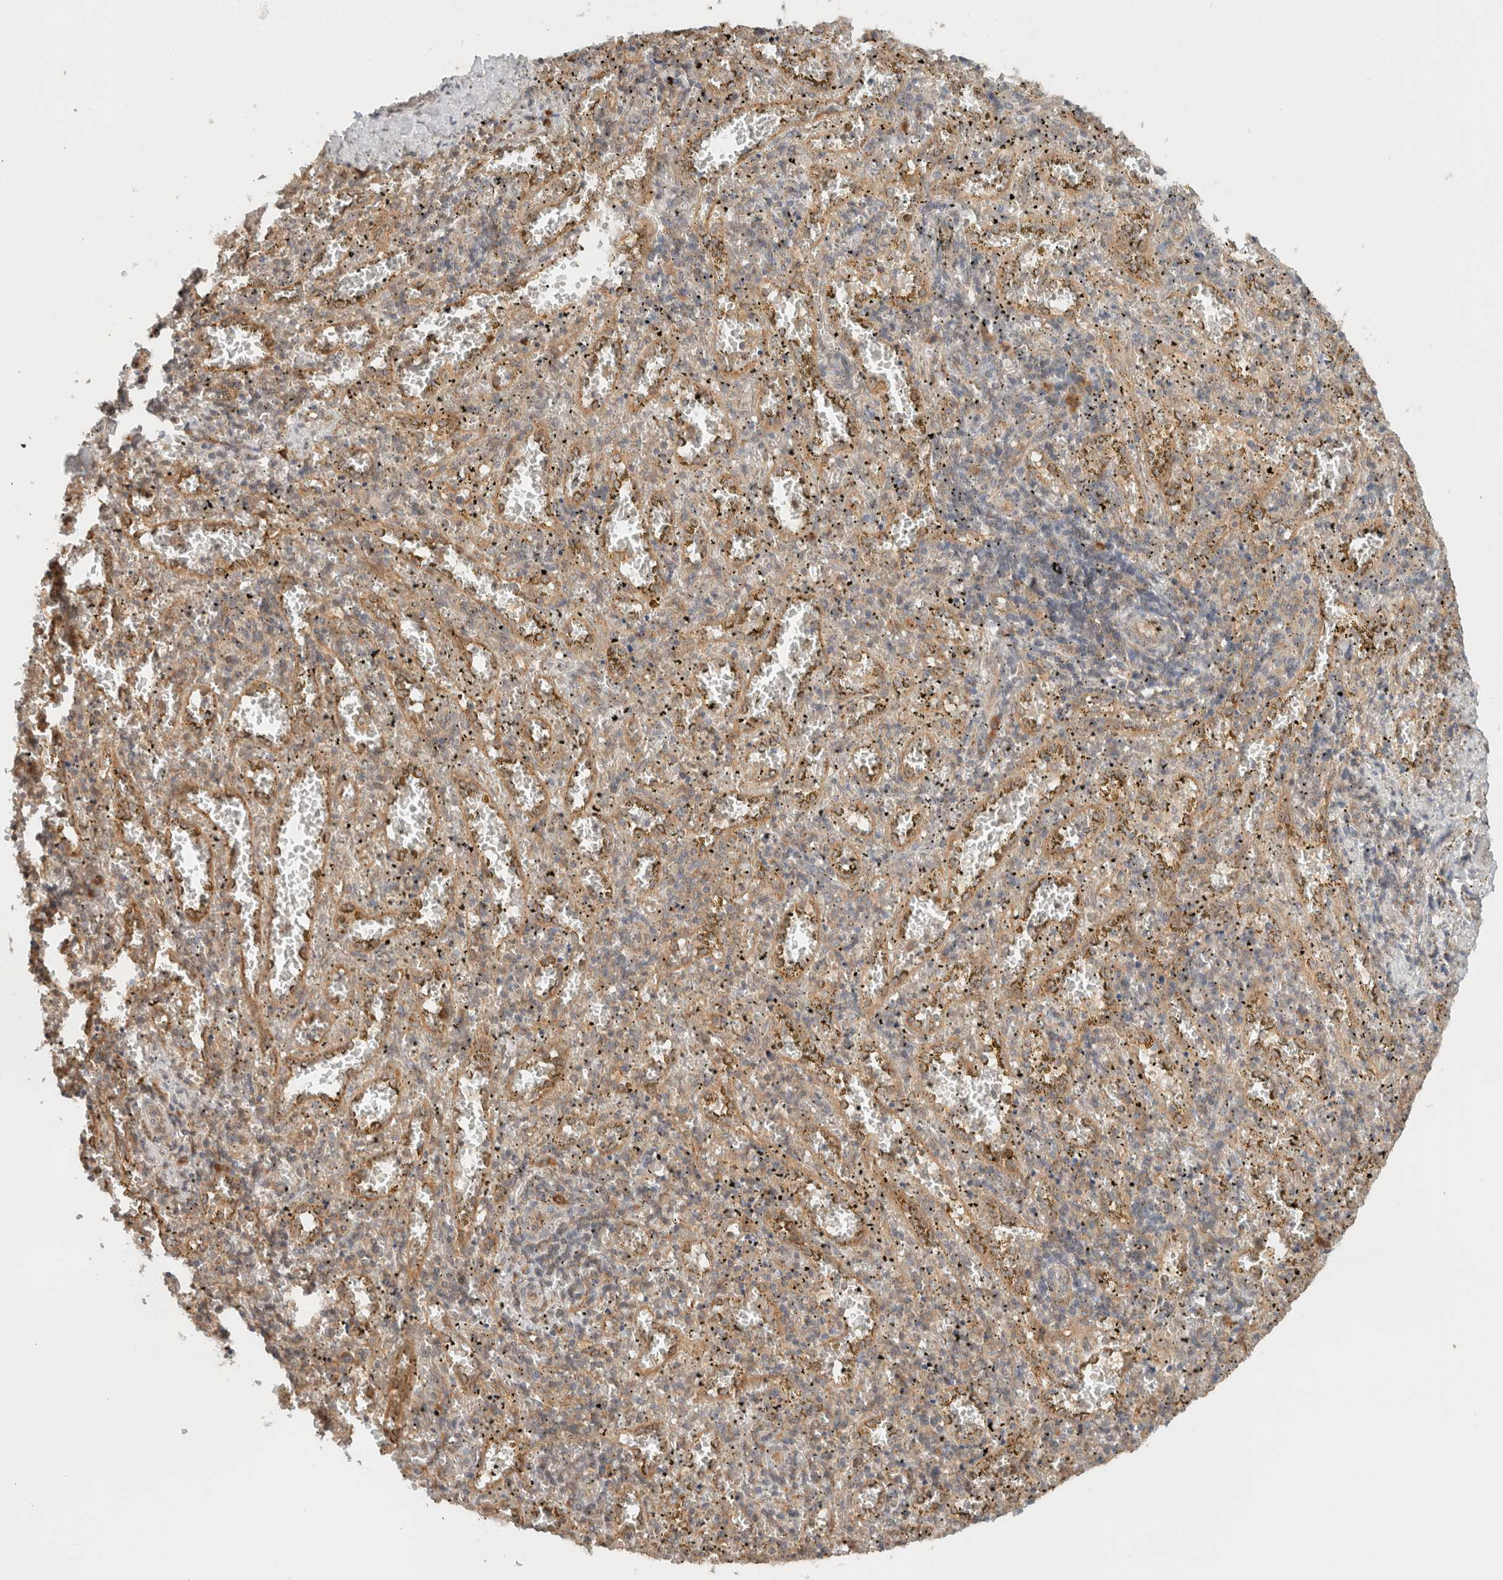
{"staining": {"intensity": "strong", "quantity": "<25%", "location": "cytoplasmic/membranous"}, "tissue": "spleen", "cell_type": "Cells in red pulp", "image_type": "normal", "snomed": [{"axis": "morphology", "description": "Normal tissue, NOS"}, {"axis": "topography", "description": "Spleen"}], "caption": "Immunohistochemistry of unremarkable human spleen shows medium levels of strong cytoplasmic/membranous expression in approximately <25% of cells in red pulp. (IHC, brightfield microscopy, high magnification).", "gene": "ARFGEF2", "patient": {"sex": "male", "age": 11}}